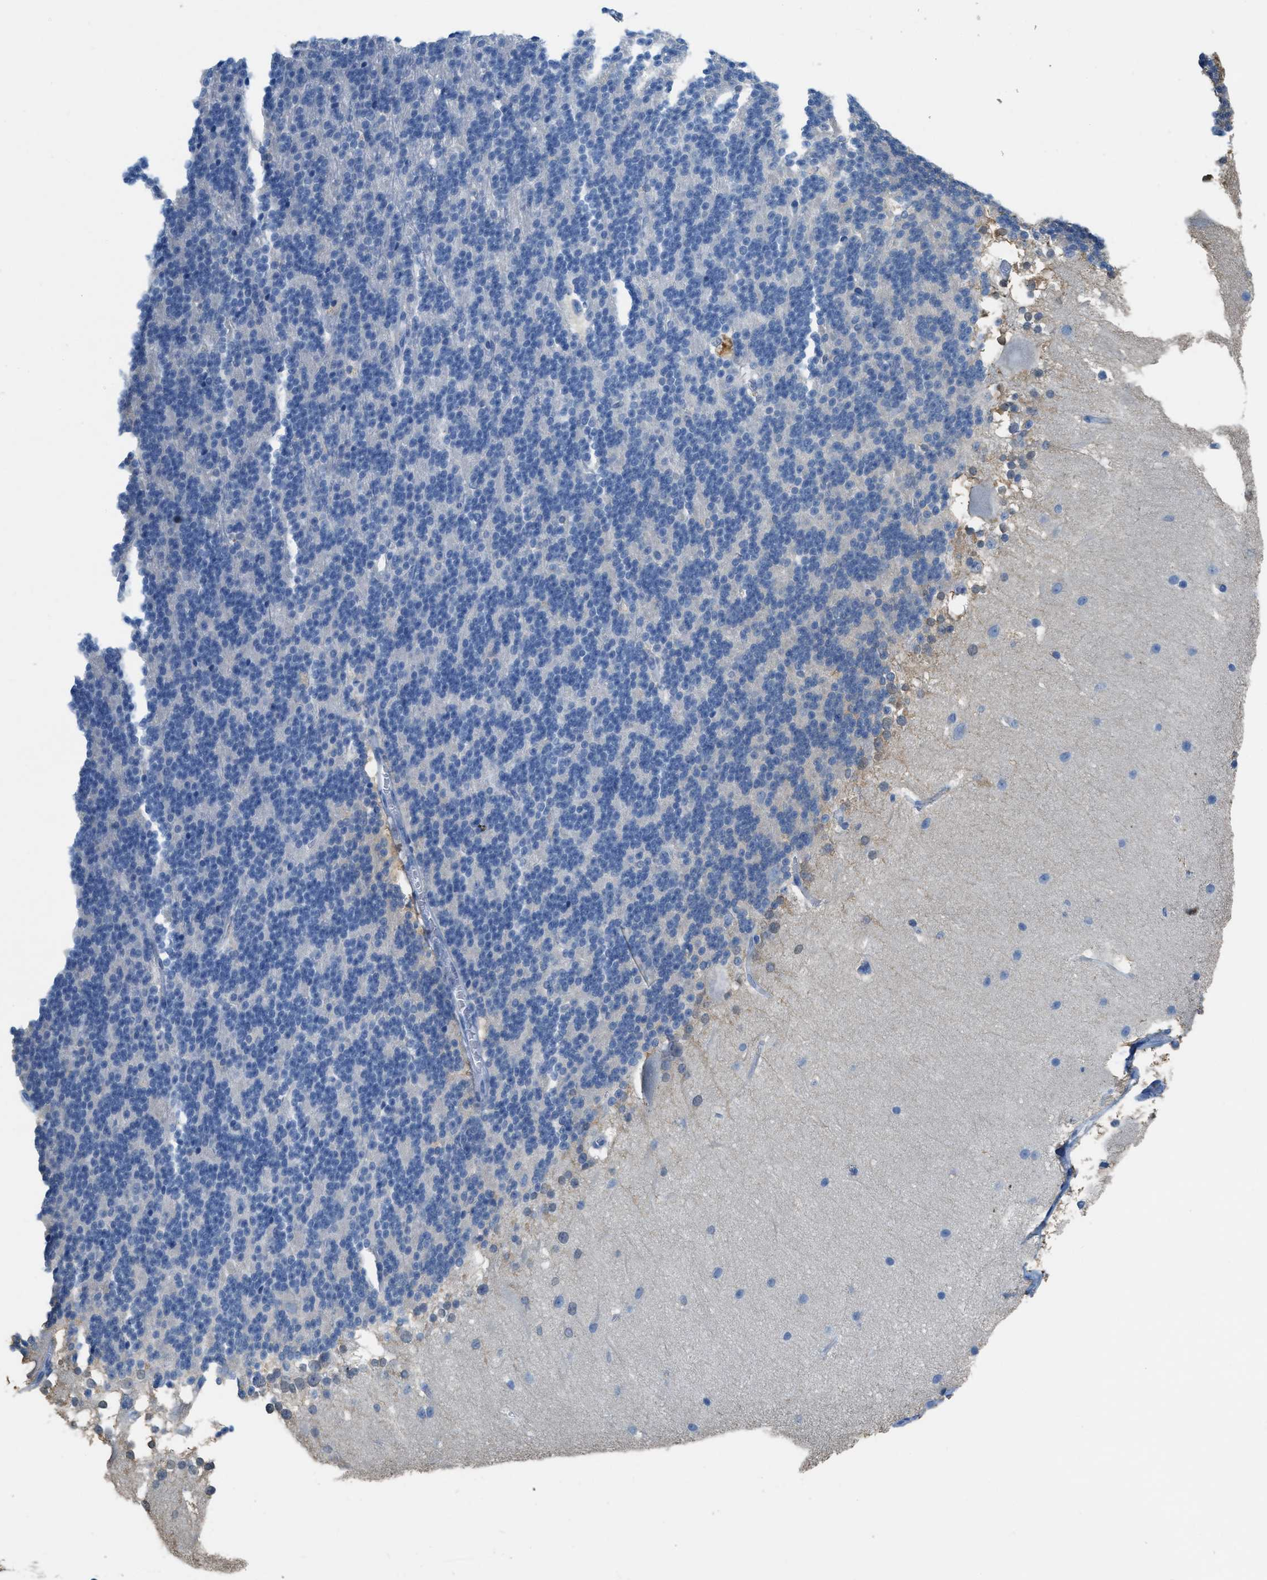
{"staining": {"intensity": "negative", "quantity": "none", "location": "none"}, "tissue": "cerebellum", "cell_type": "Cells in granular layer", "image_type": "normal", "snomed": [{"axis": "morphology", "description": "Normal tissue, NOS"}, {"axis": "topography", "description": "Cerebellum"}], "caption": "Immunohistochemistry of benign cerebellum shows no staining in cells in granular layer.", "gene": "ASGR1", "patient": {"sex": "female", "age": 19}}